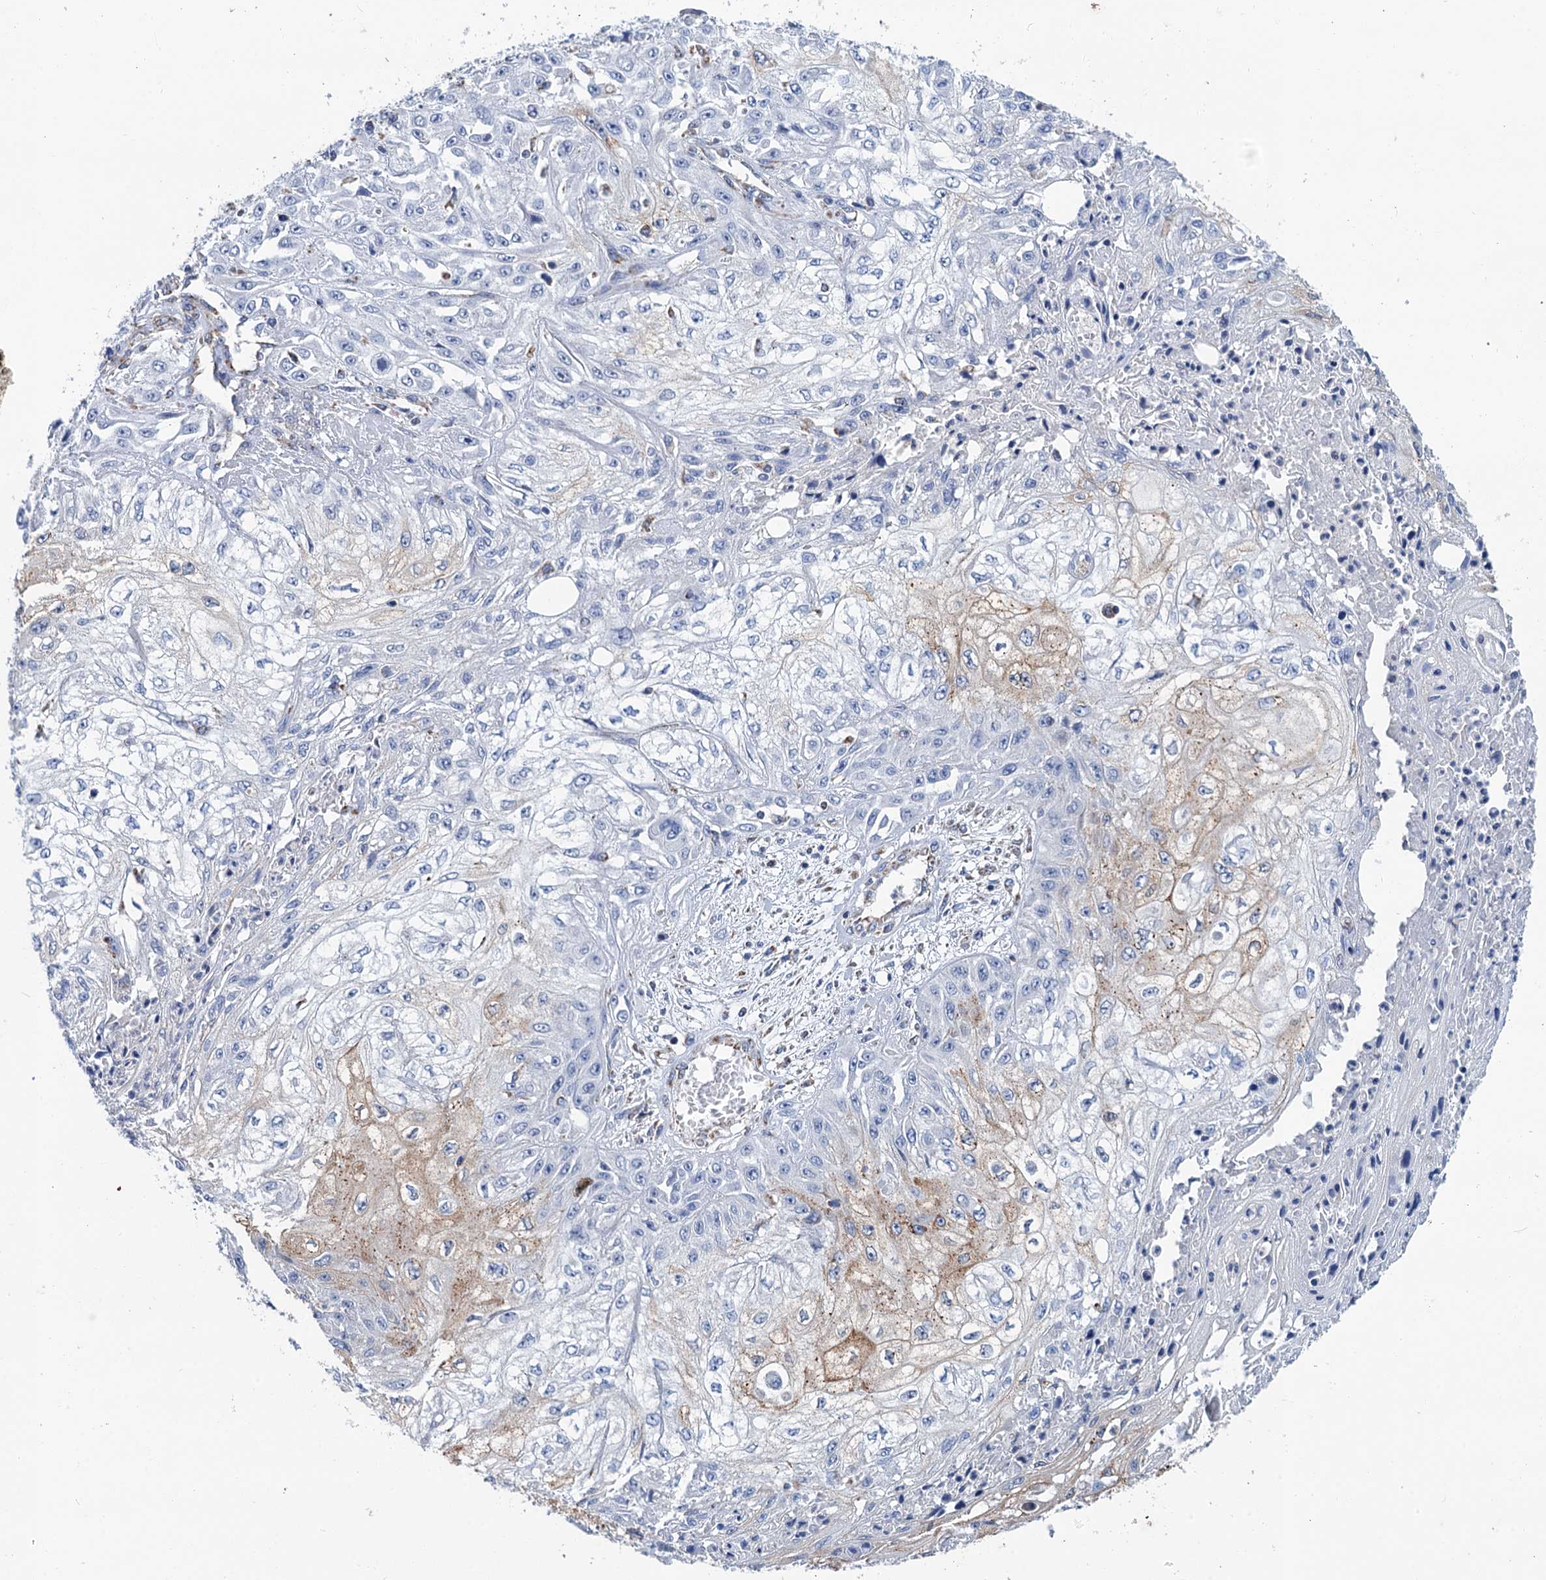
{"staining": {"intensity": "weak", "quantity": "<25%", "location": "cytoplasmic/membranous"}, "tissue": "skin cancer", "cell_type": "Tumor cells", "image_type": "cancer", "snomed": [{"axis": "morphology", "description": "Squamous cell carcinoma, NOS"}, {"axis": "morphology", "description": "Squamous cell carcinoma, metastatic, NOS"}, {"axis": "topography", "description": "Skin"}, {"axis": "topography", "description": "Lymph node"}], "caption": "DAB immunohistochemical staining of human skin cancer displays no significant expression in tumor cells. Nuclei are stained in blue.", "gene": "IVD", "patient": {"sex": "male", "age": 75}}